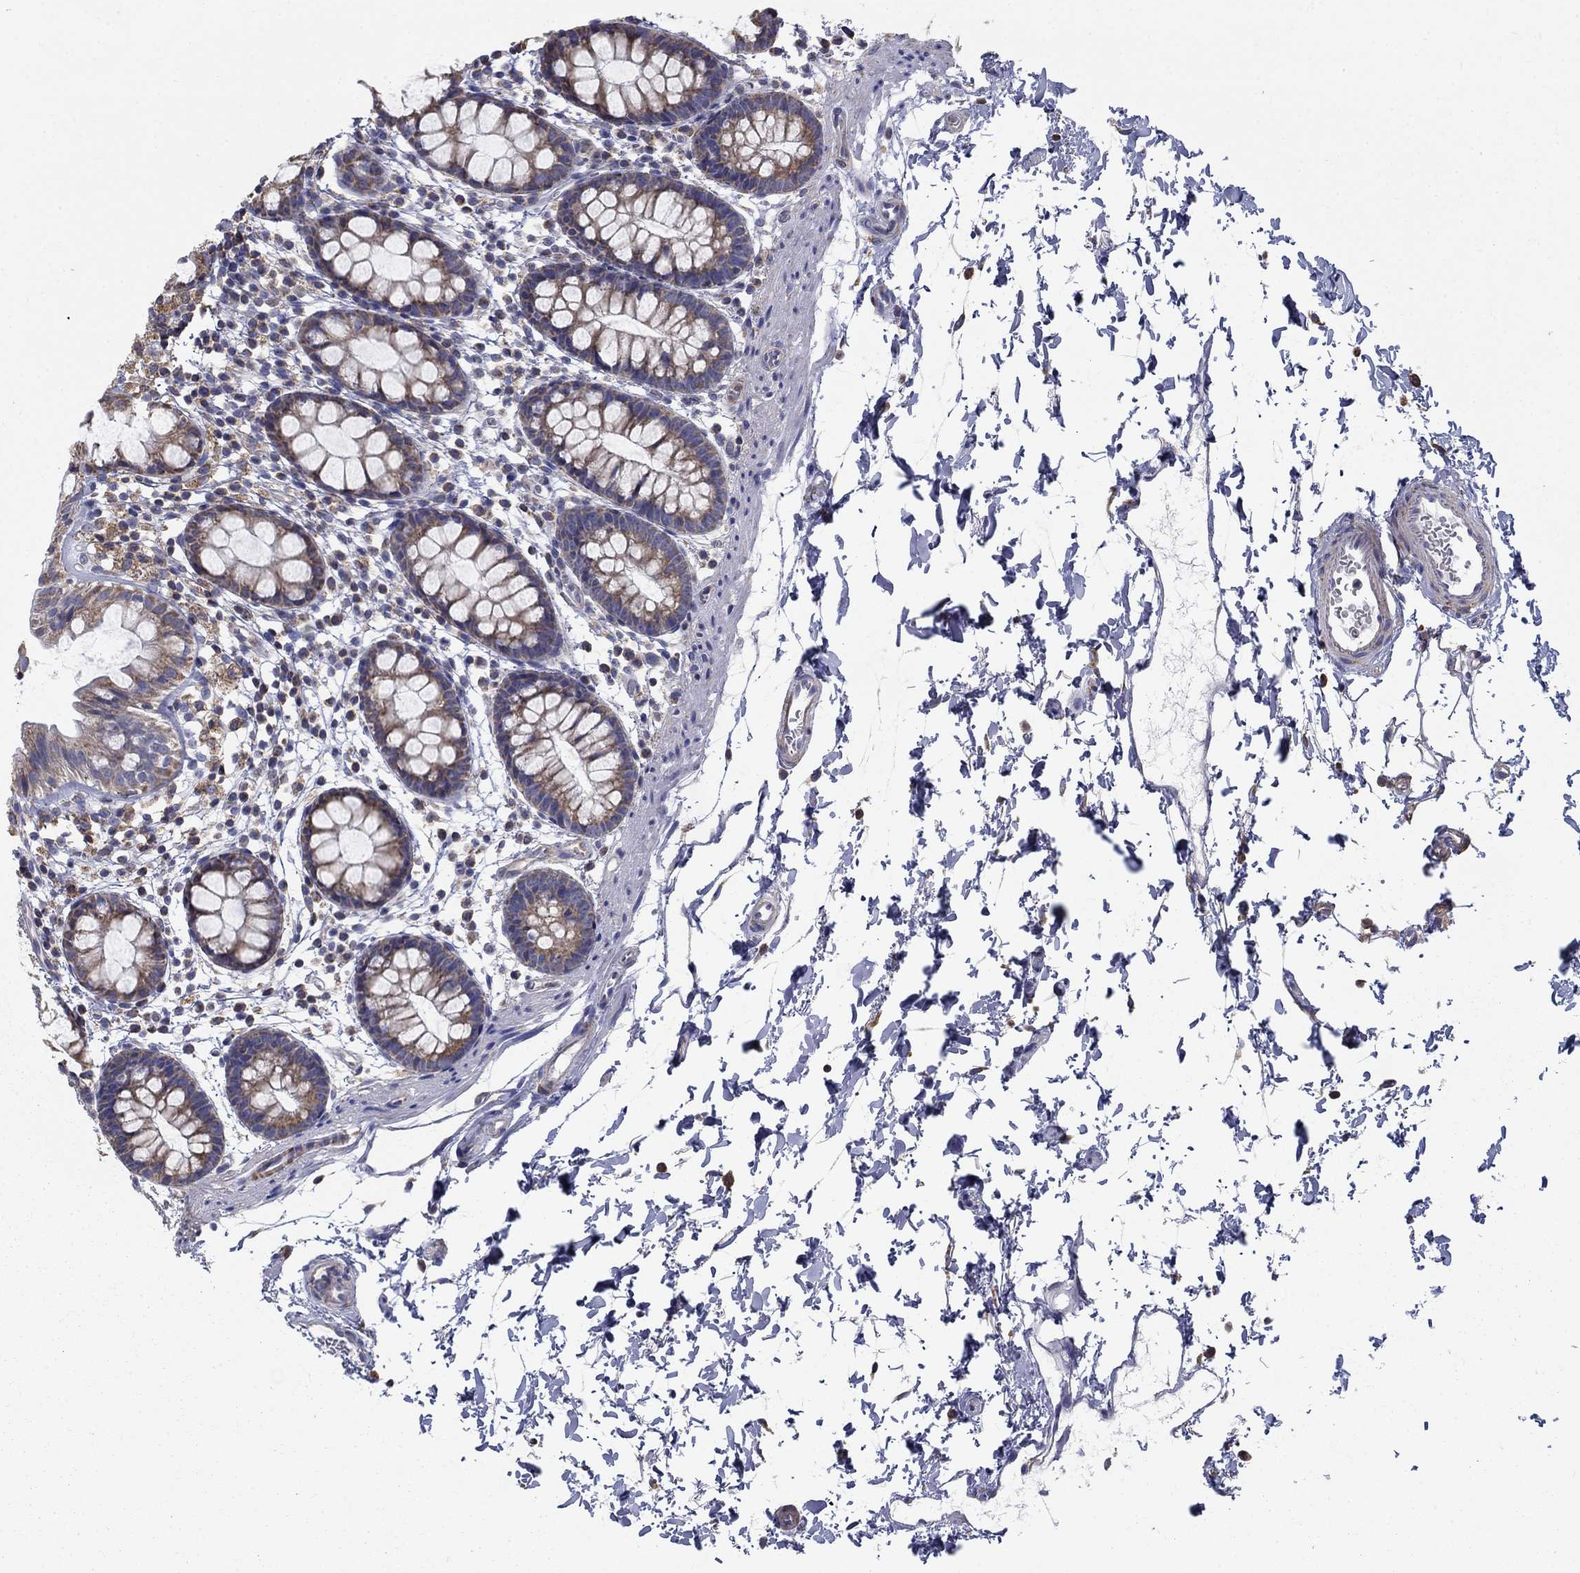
{"staining": {"intensity": "weak", "quantity": "25%-75%", "location": "cytoplasmic/membranous"}, "tissue": "rectum", "cell_type": "Glandular cells", "image_type": "normal", "snomed": [{"axis": "morphology", "description": "Normal tissue, NOS"}, {"axis": "topography", "description": "Rectum"}], "caption": "Unremarkable rectum was stained to show a protein in brown. There is low levels of weak cytoplasmic/membranous staining in about 25%-75% of glandular cells.", "gene": "NME5", "patient": {"sex": "male", "age": 57}}